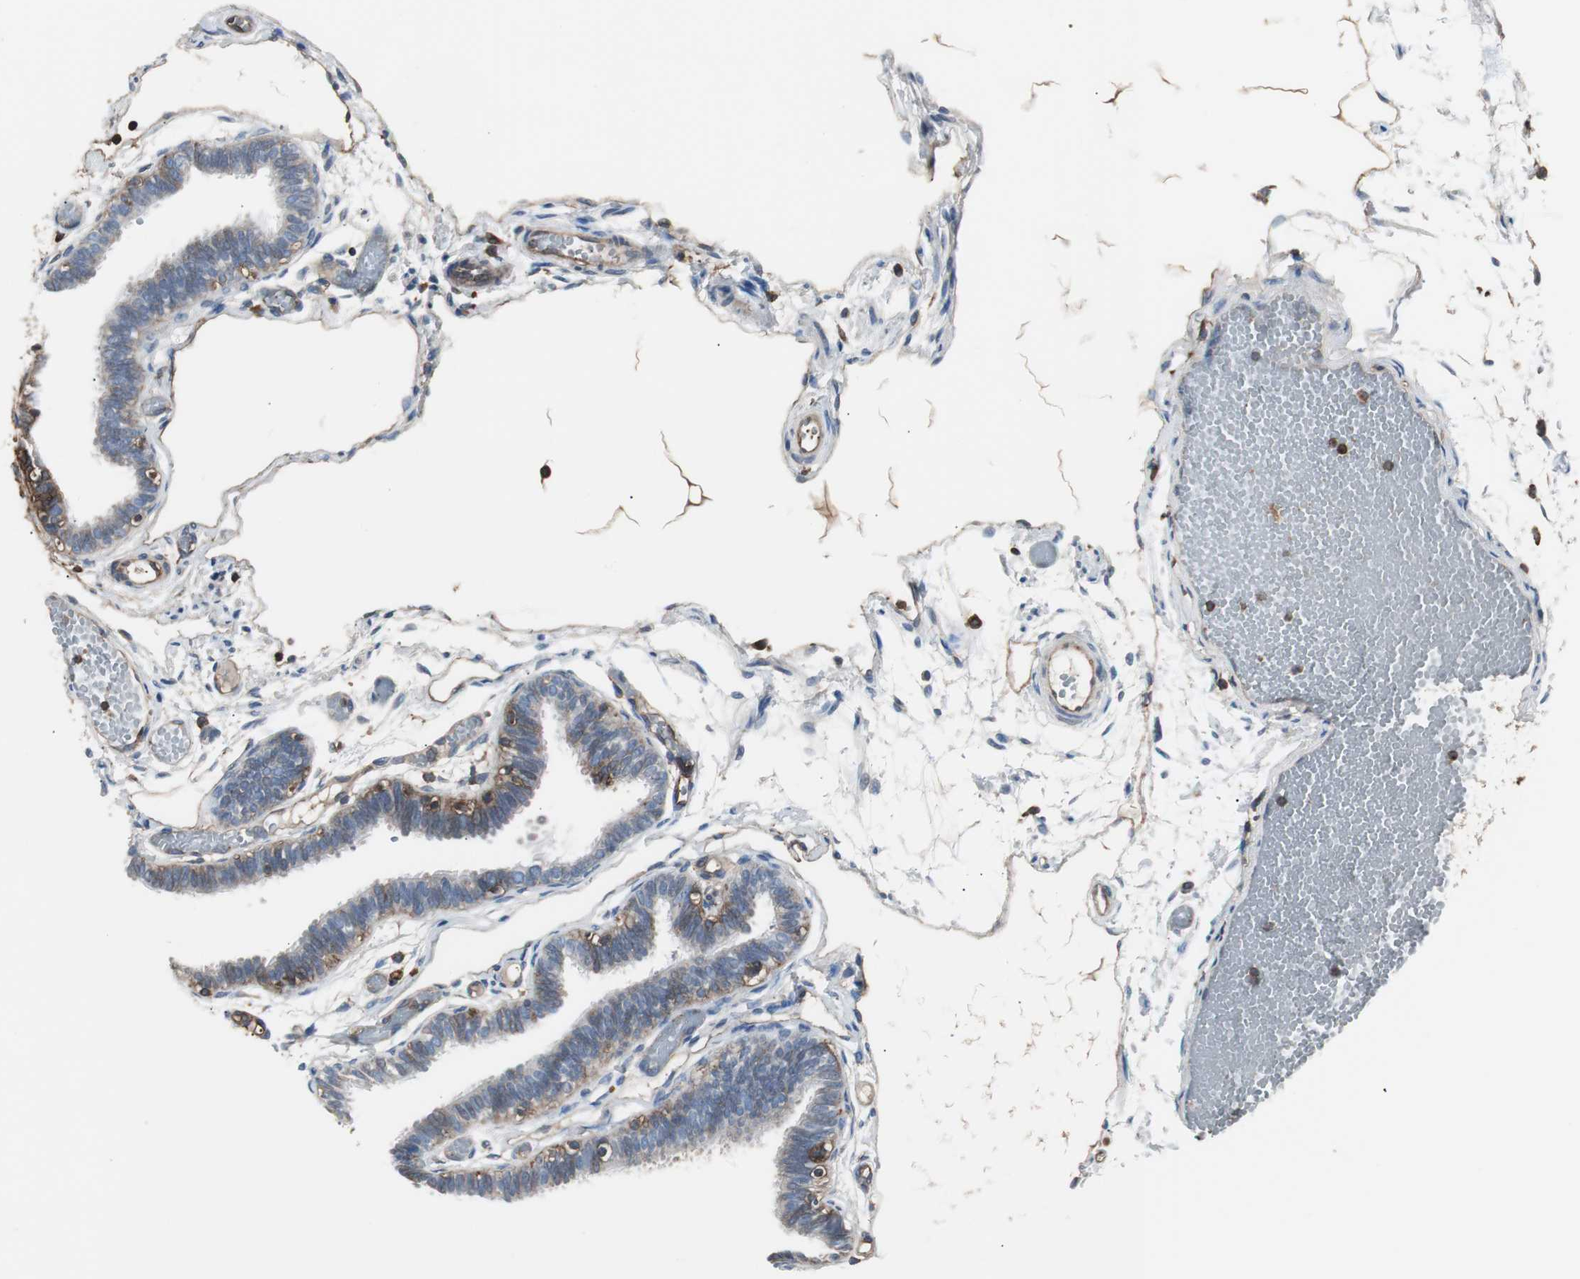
{"staining": {"intensity": "strong", "quantity": "25%-75%", "location": "cytoplasmic/membranous"}, "tissue": "fallopian tube", "cell_type": "Glandular cells", "image_type": "normal", "snomed": [{"axis": "morphology", "description": "Normal tissue, NOS"}, {"axis": "topography", "description": "Fallopian tube"}], "caption": "Glandular cells show strong cytoplasmic/membranous staining in about 25%-75% of cells in benign fallopian tube.", "gene": "B2M", "patient": {"sex": "female", "age": 29}}